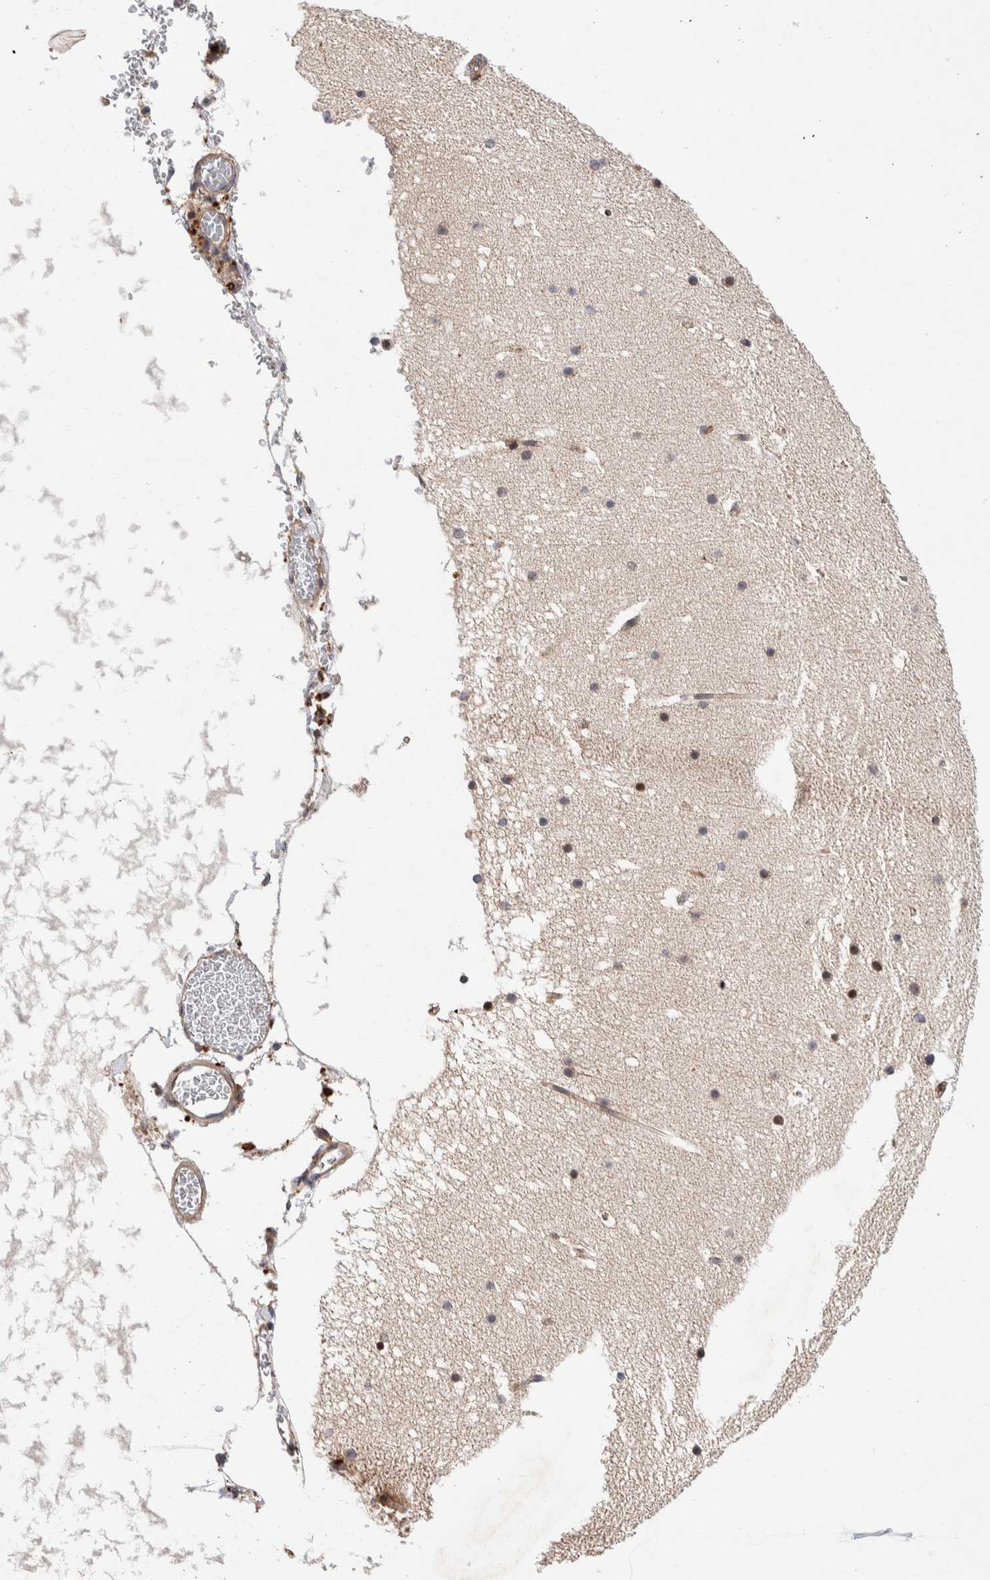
{"staining": {"intensity": "weak", "quantity": "<25%", "location": "cytoplasmic/membranous"}, "tissue": "cerebellum", "cell_type": "Cells in granular layer", "image_type": "normal", "snomed": [{"axis": "morphology", "description": "Normal tissue, NOS"}, {"axis": "topography", "description": "Cerebellum"}], "caption": "Protein analysis of benign cerebellum demonstrates no significant staining in cells in granular layer. (Immunohistochemistry, brightfield microscopy, high magnification).", "gene": "LZTS1", "patient": {"sex": "male", "age": 57}}